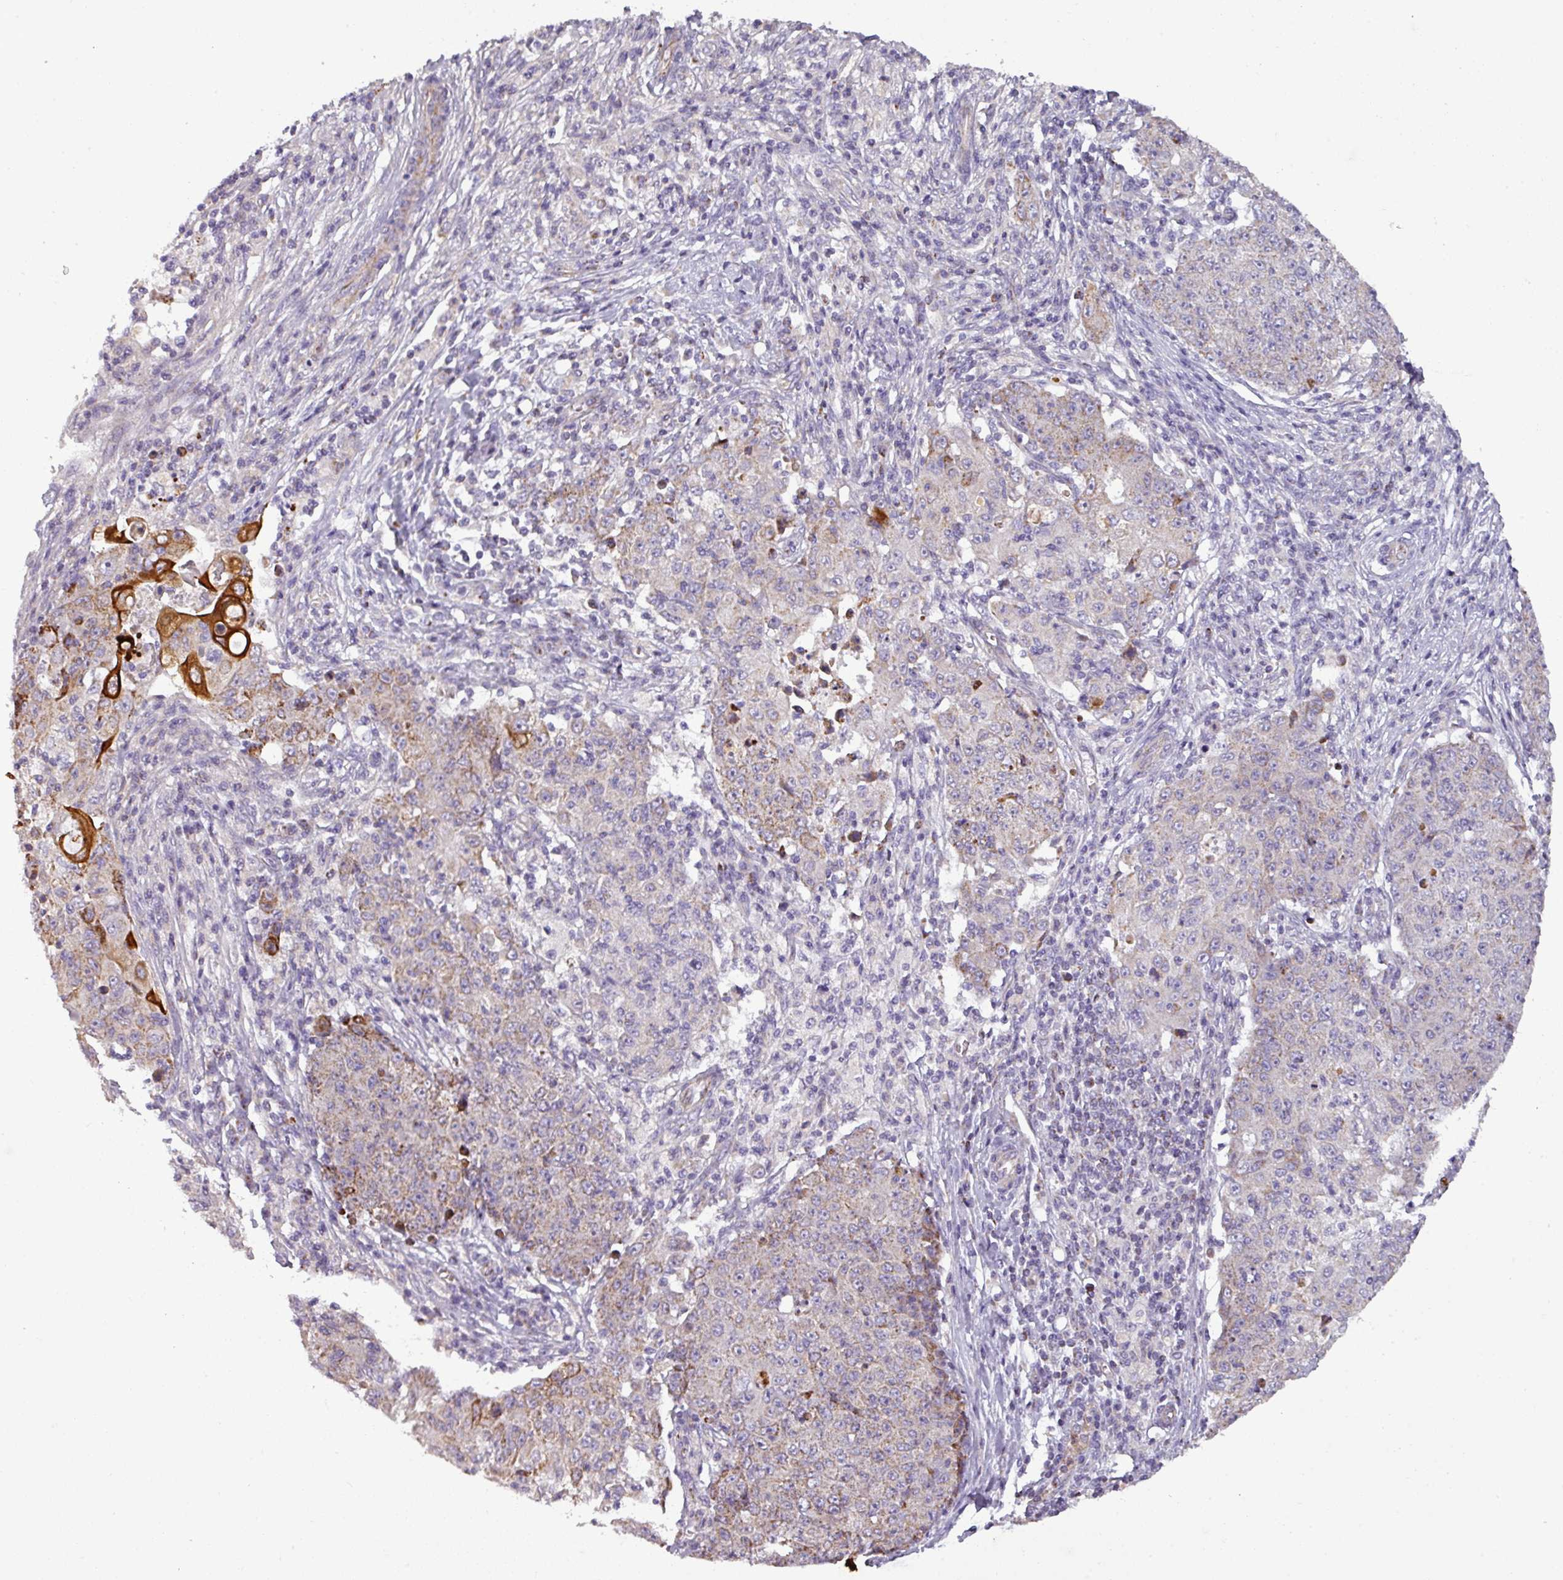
{"staining": {"intensity": "strong", "quantity": "<25%", "location": "cytoplasmic/membranous"}, "tissue": "ovarian cancer", "cell_type": "Tumor cells", "image_type": "cancer", "snomed": [{"axis": "morphology", "description": "Carcinoma, endometroid"}, {"axis": "topography", "description": "Ovary"}], "caption": "This is an image of immunohistochemistry staining of ovarian endometroid carcinoma, which shows strong staining in the cytoplasmic/membranous of tumor cells.", "gene": "PNMA6A", "patient": {"sex": "female", "age": 42}}